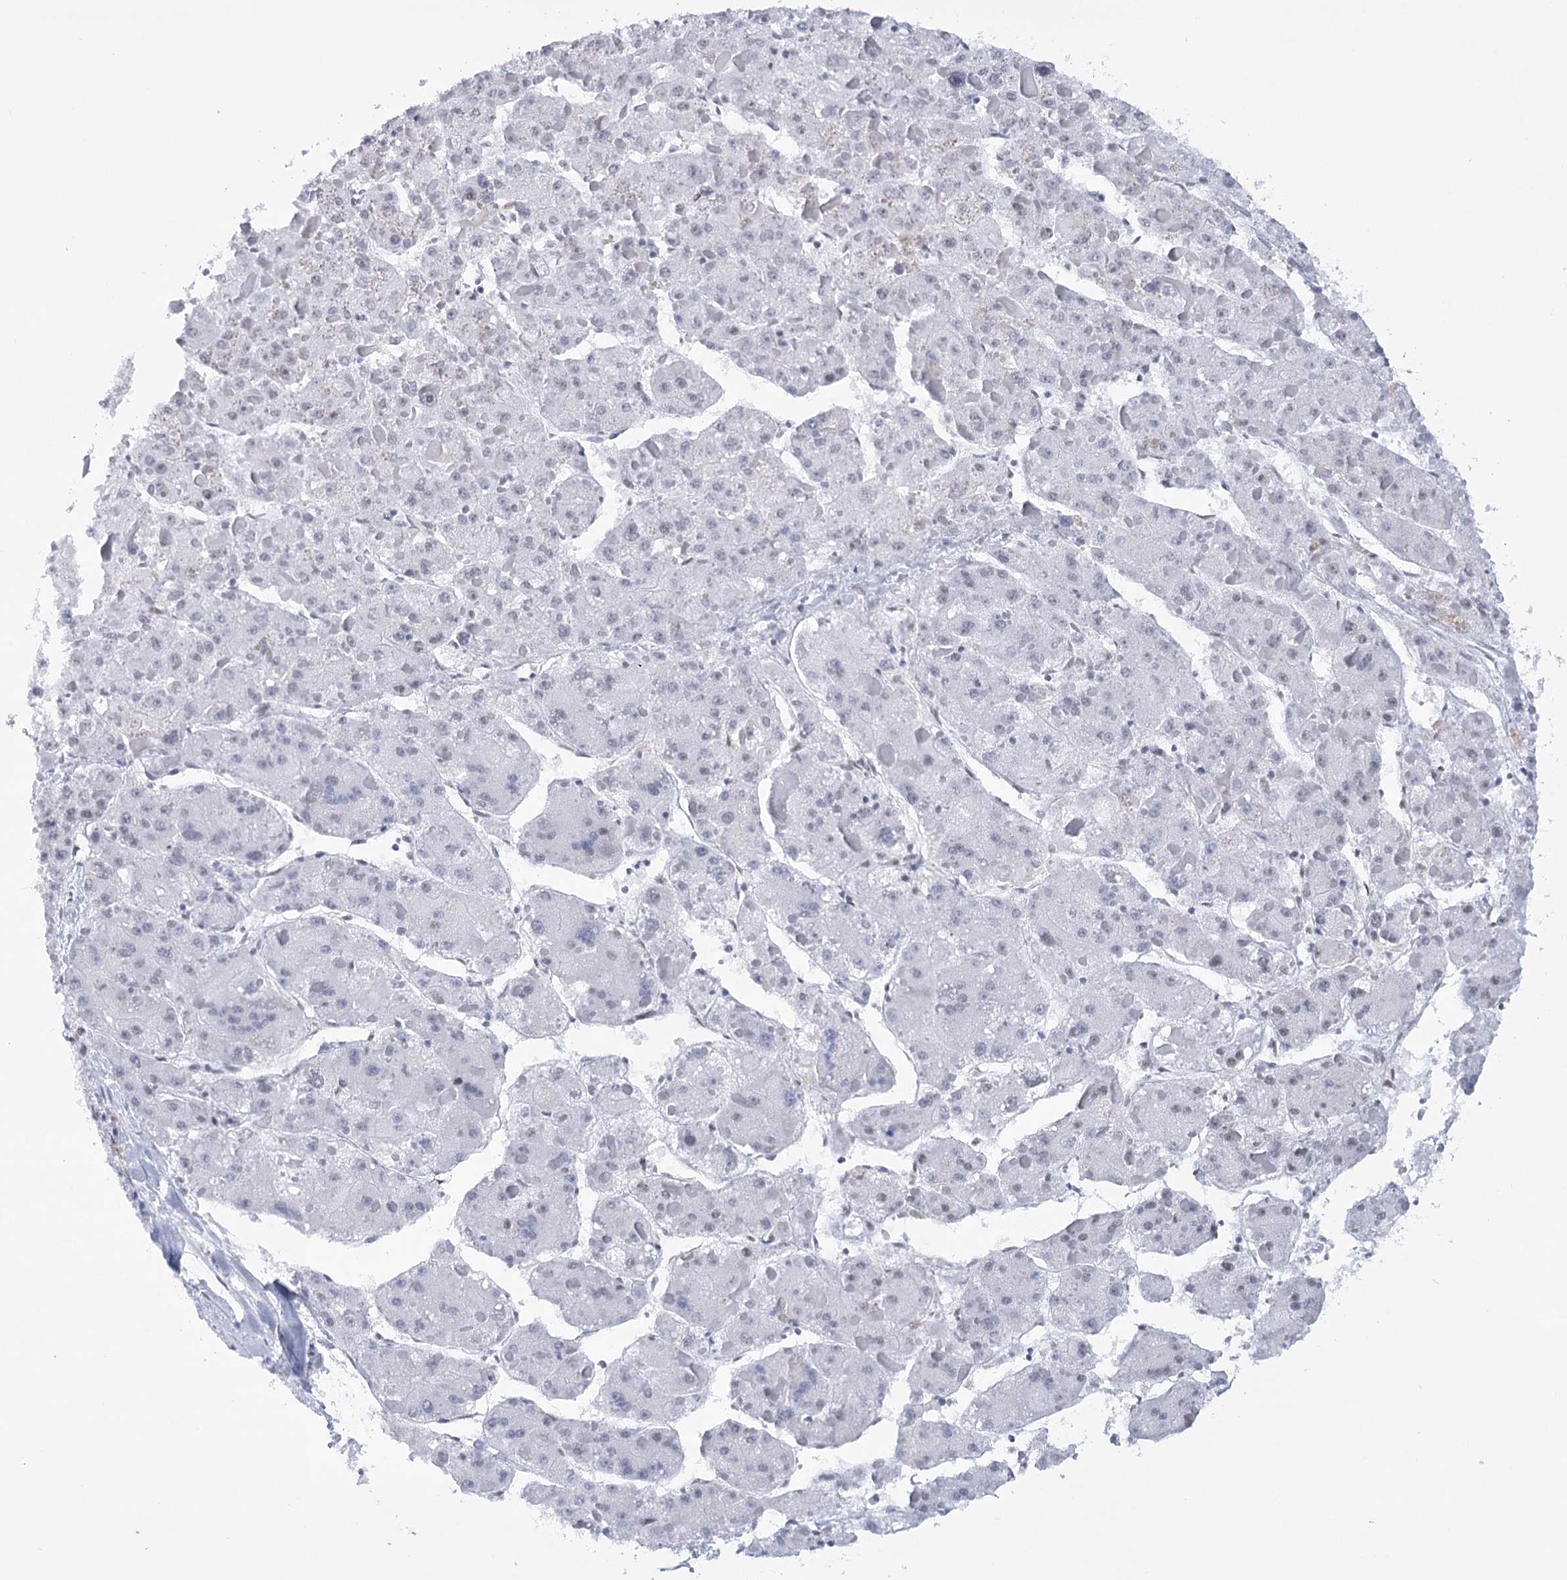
{"staining": {"intensity": "negative", "quantity": "none", "location": "none"}, "tissue": "liver cancer", "cell_type": "Tumor cells", "image_type": "cancer", "snomed": [{"axis": "morphology", "description": "Carcinoma, Hepatocellular, NOS"}, {"axis": "topography", "description": "Liver"}], "caption": "This is a histopathology image of immunohistochemistry (IHC) staining of liver cancer, which shows no staining in tumor cells.", "gene": "HNRNPA0", "patient": {"sex": "female", "age": 73}}